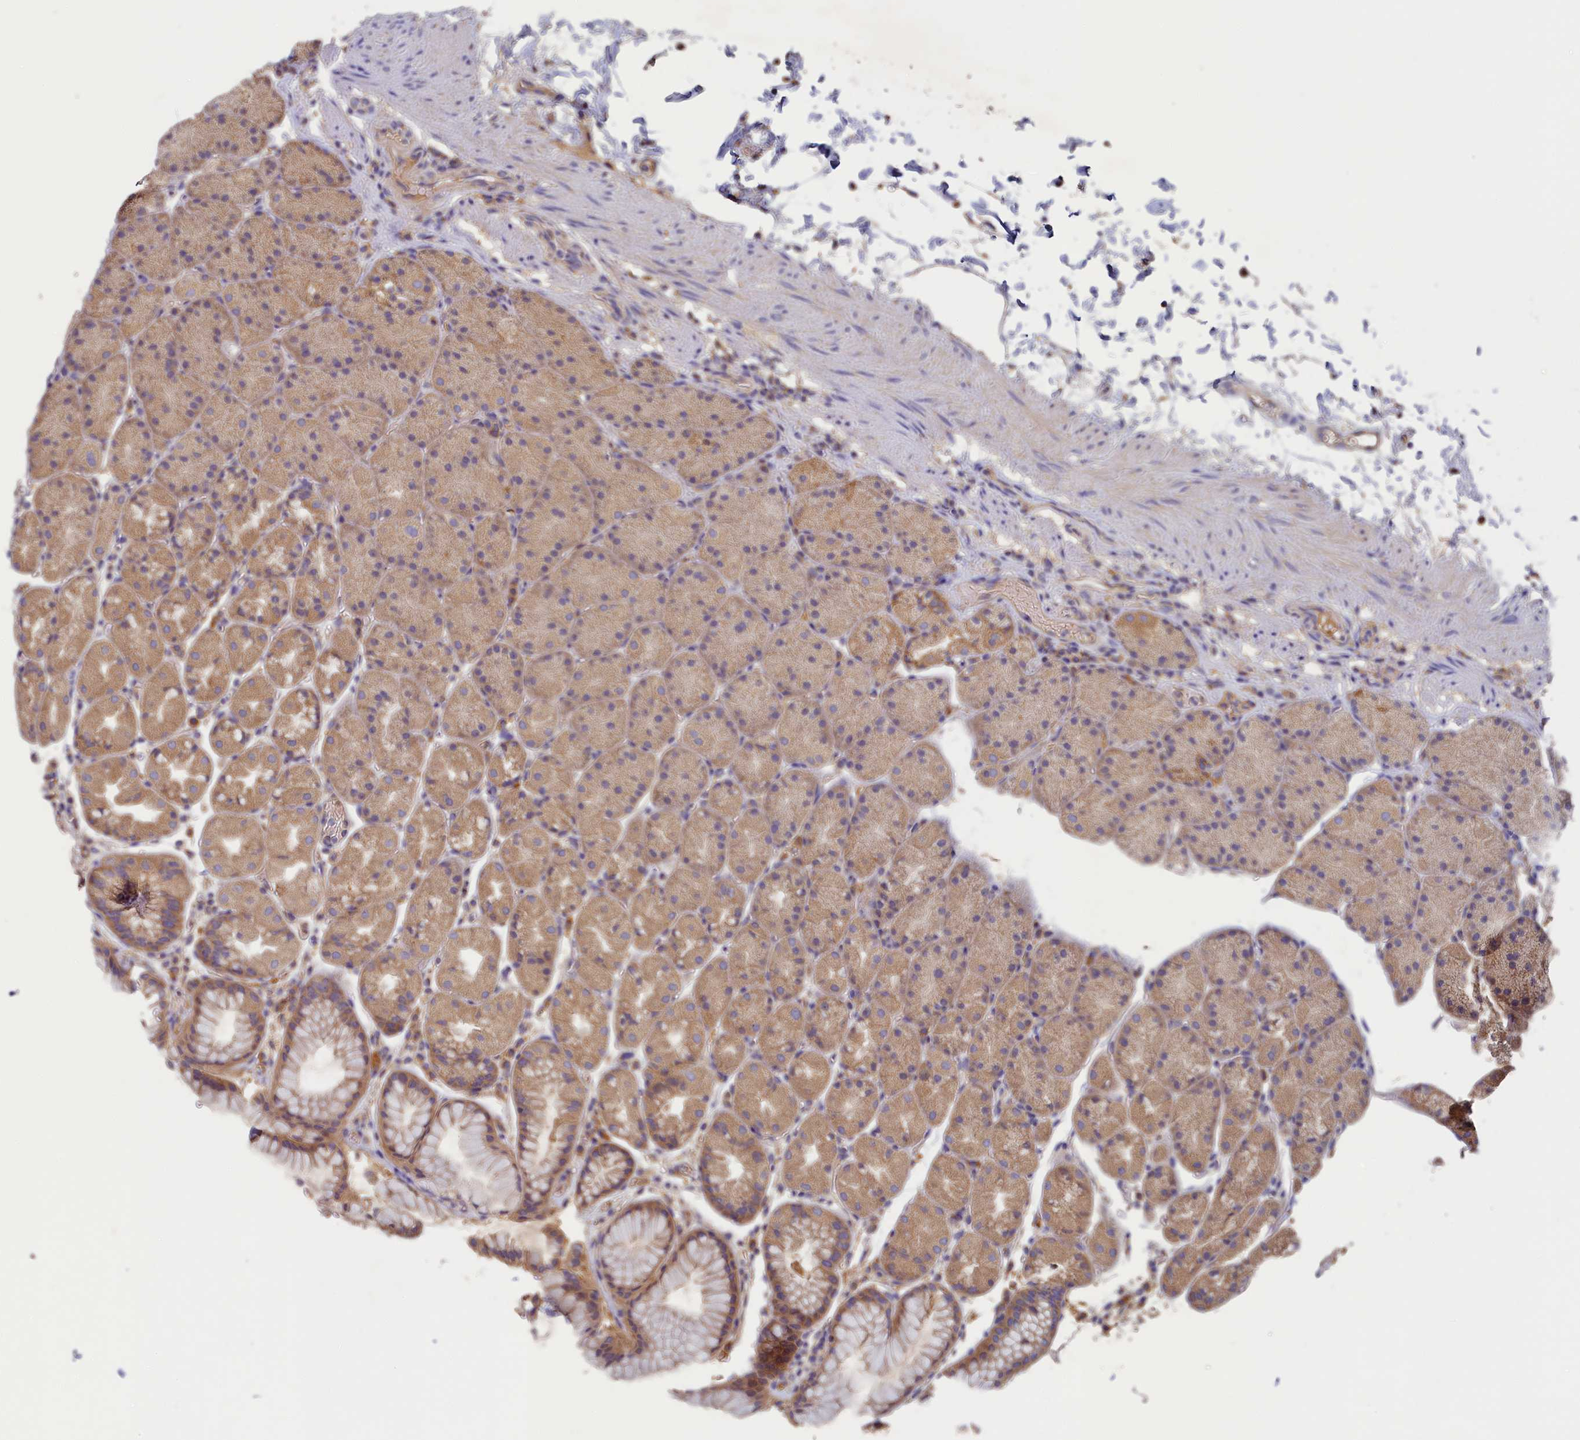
{"staining": {"intensity": "moderate", "quantity": ">75%", "location": "cytoplasmic/membranous"}, "tissue": "stomach", "cell_type": "Glandular cells", "image_type": "normal", "snomed": [{"axis": "morphology", "description": "Normal tissue, NOS"}, {"axis": "topography", "description": "Stomach, upper"}, {"axis": "topography", "description": "Stomach, lower"}], "caption": "Moderate cytoplasmic/membranous staining for a protein is identified in approximately >75% of glandular cells of benign stomach using immunohistochemistry.", "gene": "SEC31B", "patient": {"sex": "male", "age": 67}}